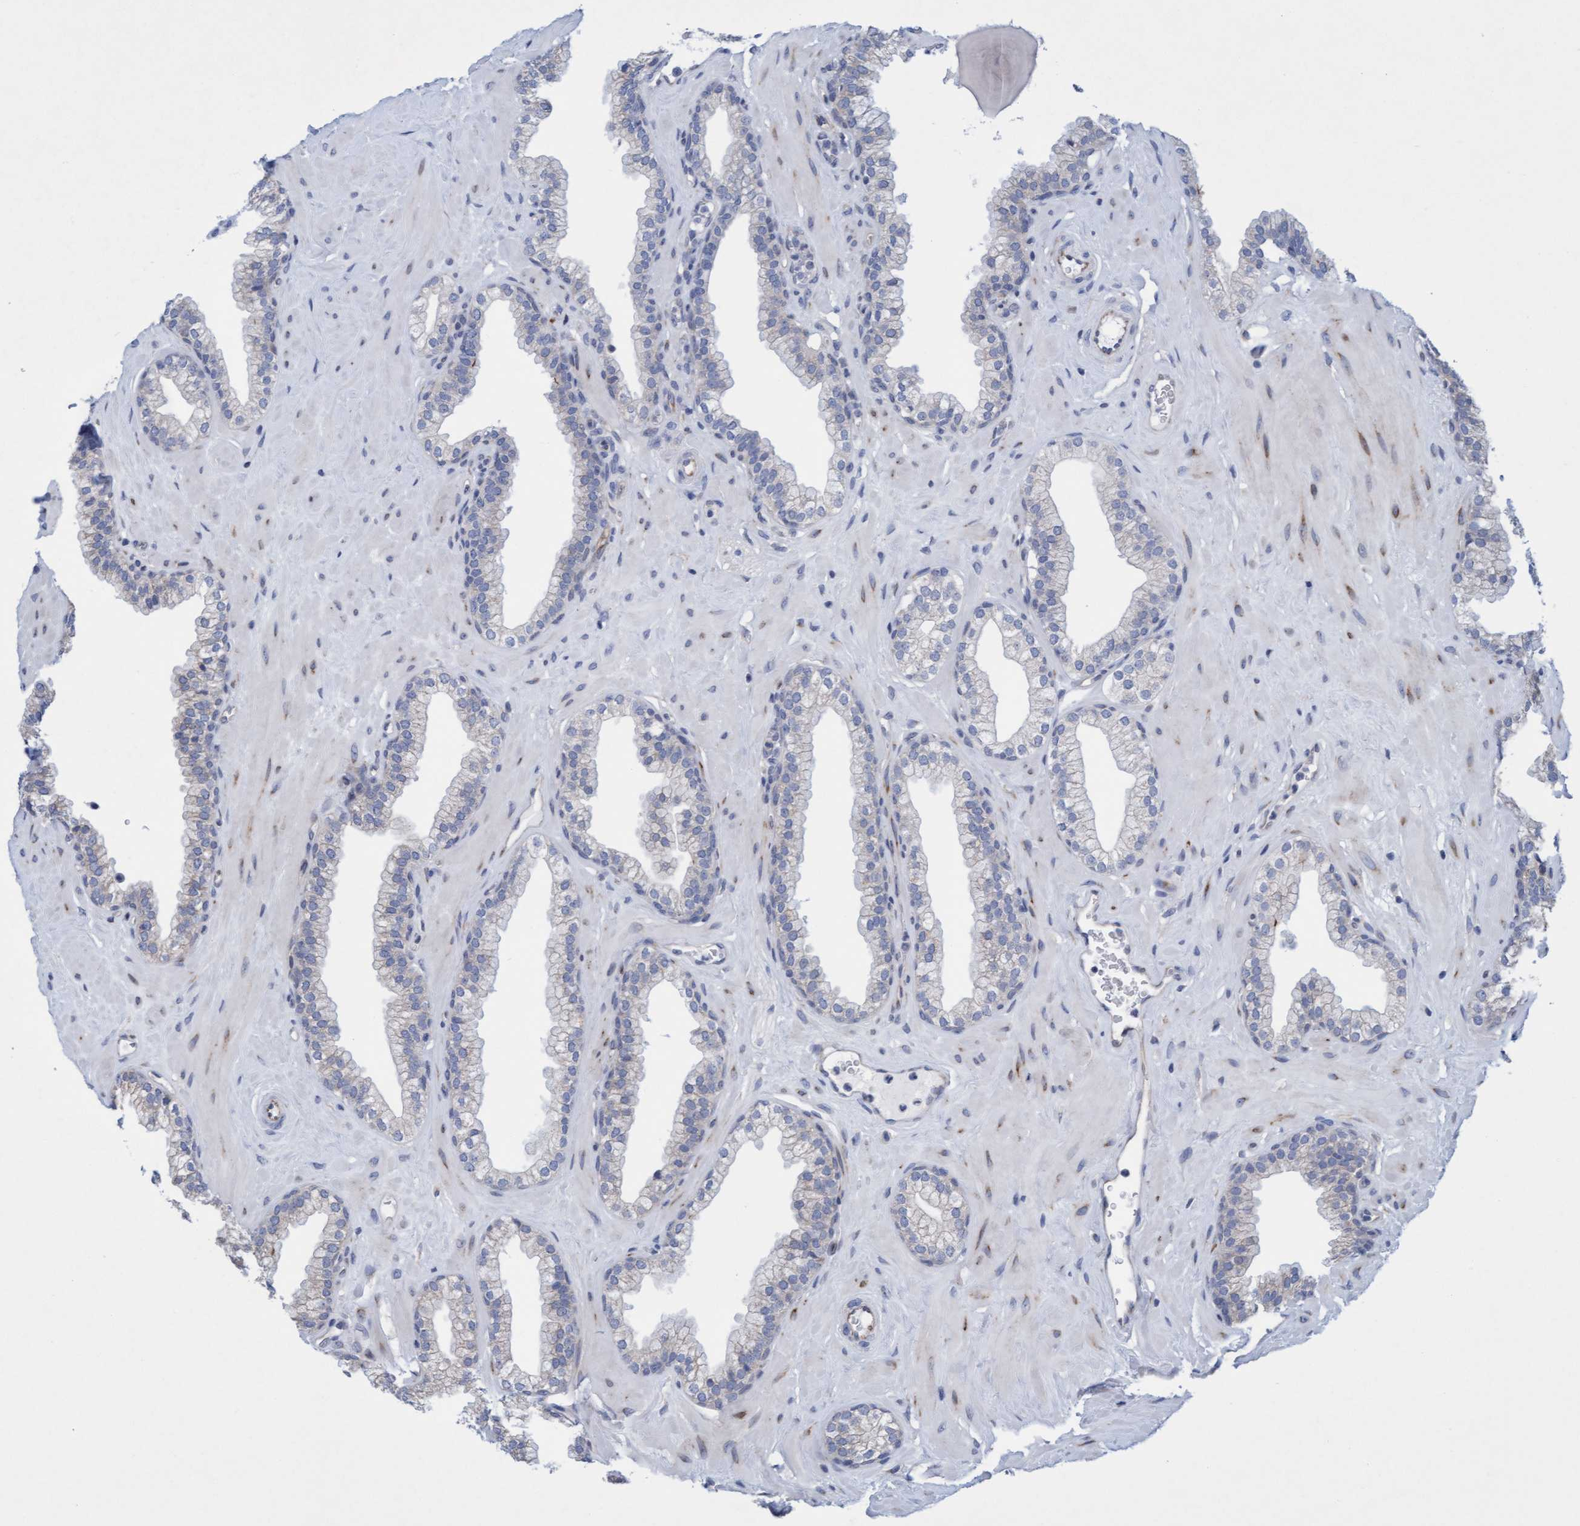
{"staining": {"intensity": "negative", "quantity": "none", "location": "none"}, "tissue": "prostate", "cell_type": "Glandular cells", "image_type": "normal", "snomed": [{"axis": "morphology", "description": "Normal tissue, NOS"}, {"axis": "morphology", "description": "Urothelial carcinoma, Low grade"}, {"axis": "topography", "description": "Urinary bladder"}, {"axis": "topography", "description": "Prostate"}], "caption": "Immunohistochemistry histopathology image of benign human prostate stained for a protein (brown), which demonstrates no positivity in glandular cells.", "gene": "SLC28A3", "patient": {"sex": "male", "age": 60}}